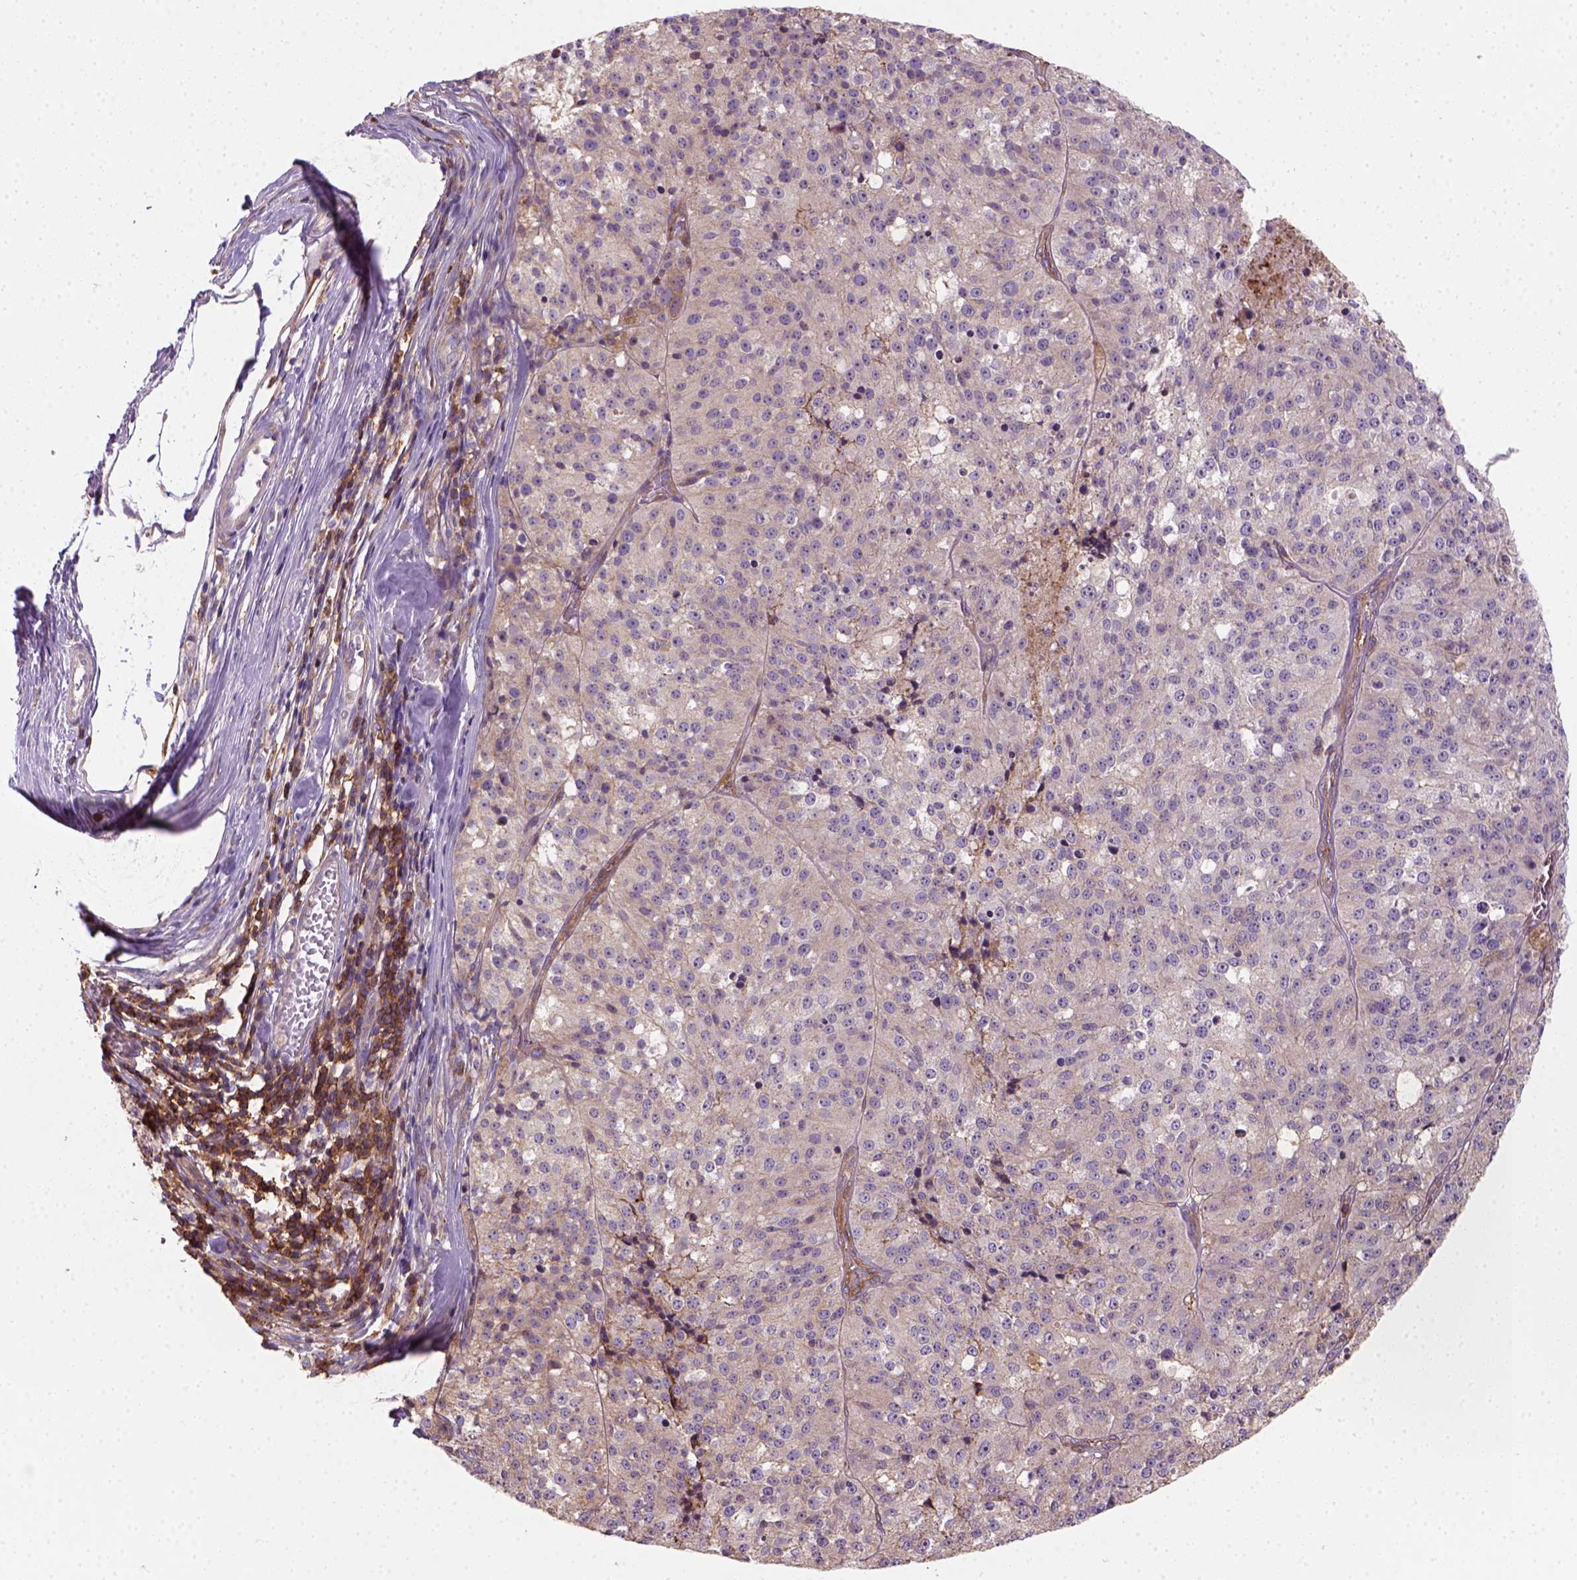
{"staining": {"intensity": "negative", "quantity": "none", "location": "none"}, "tissue": "melanoma", "cell_type": "Tumor cells", "image_type": "cancer", "snomed": [{"axis": "morphology", "description": "Malignant melanoma, Metastatic site"}, {"axis": "topography", "description": "Lymph node"}], "caption": "Tumor cells show no significant protein staining in melanoma.", "gene": "GPRC5D", "patient": {"sex": "female", "age": 64}}